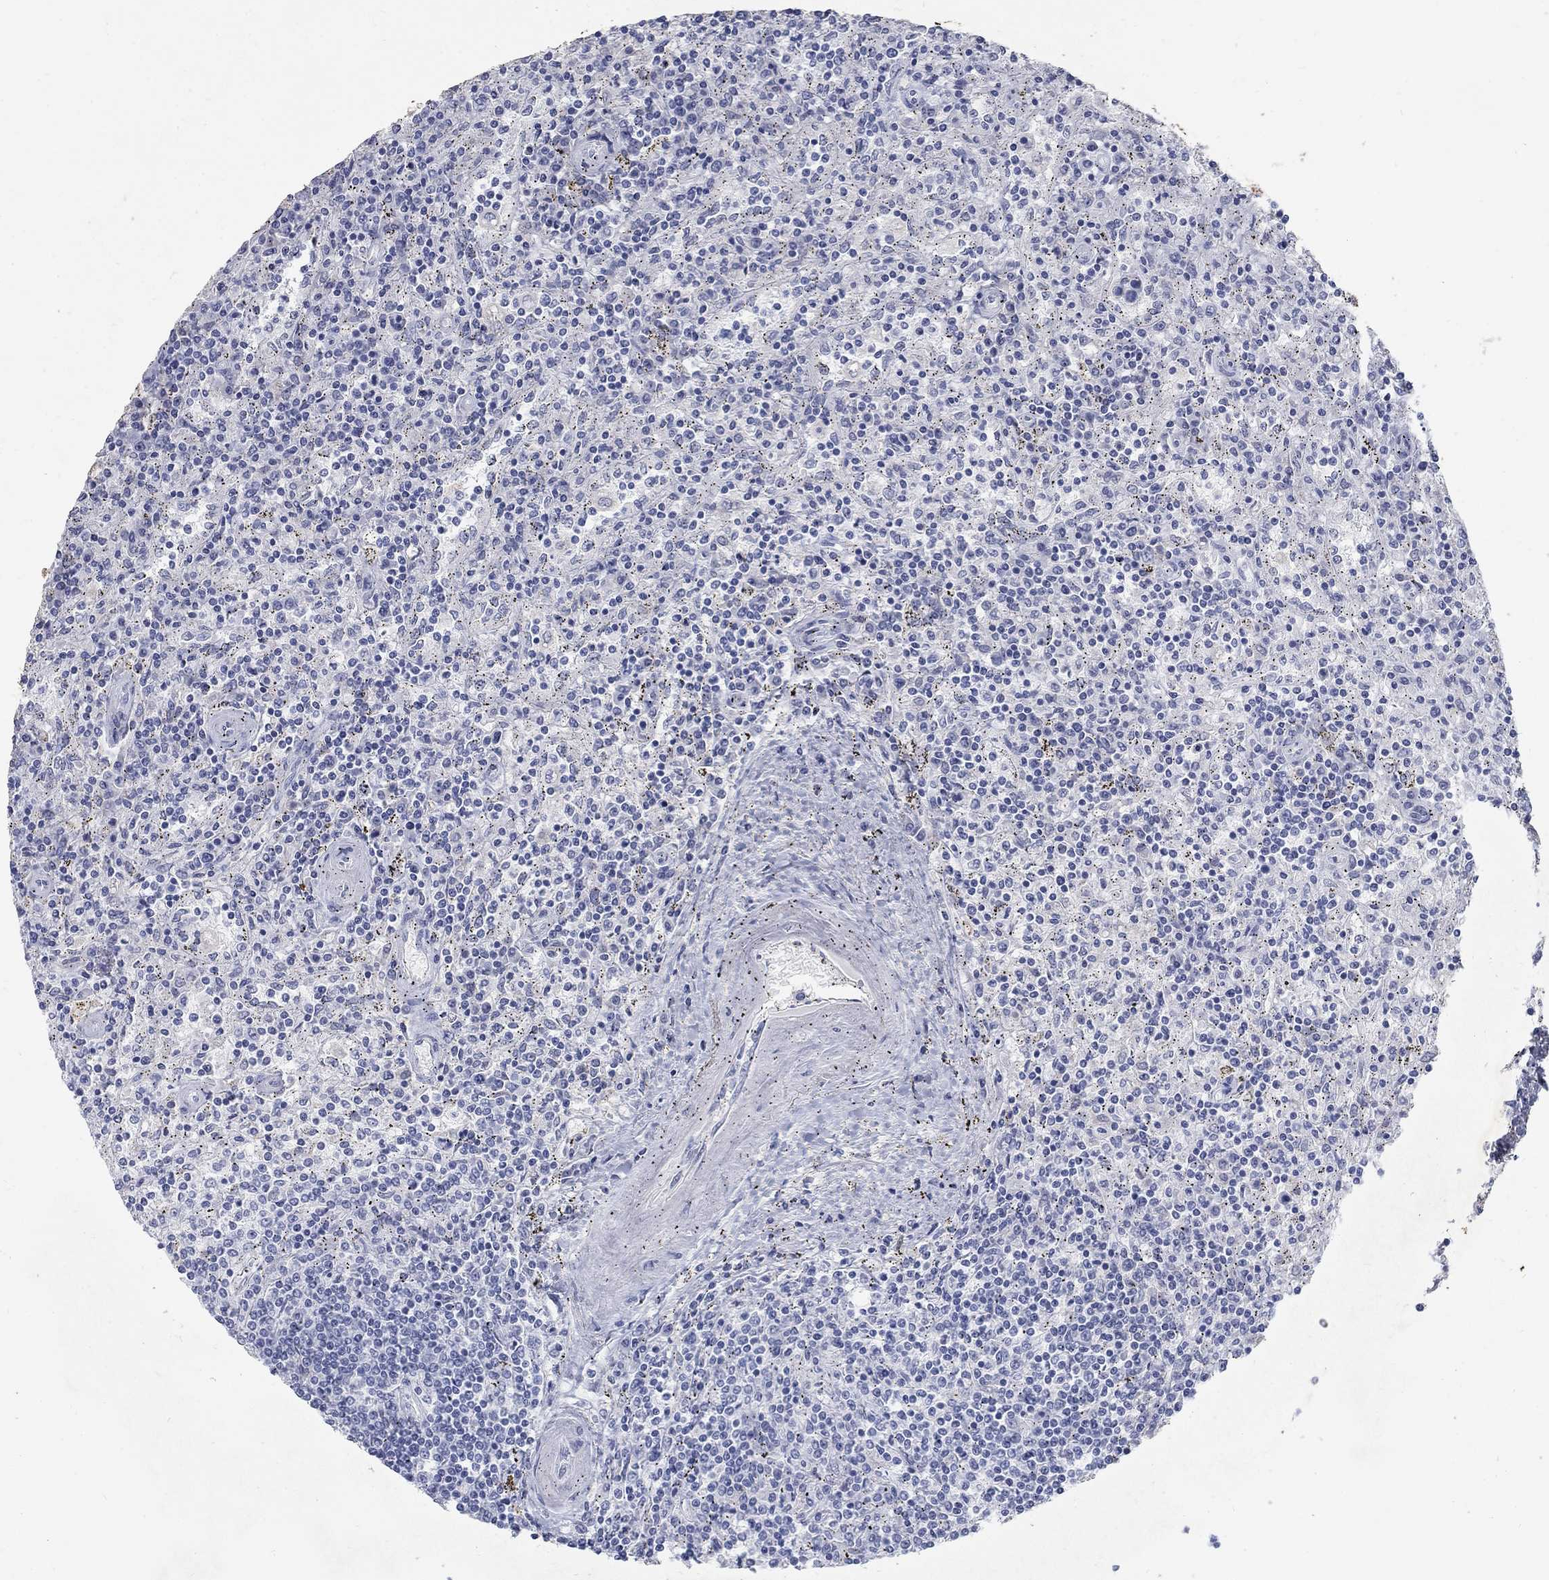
{"staining": {"intensity": "negative", "quantity": "none", "location": "none"}, "tissue": "lymphoma", "cell_type": "Tumor cells", "image_type": "cancer", "snomed": [{"axis": "morphology", "description": "Malignant lymphoma, non-Hodgkin's type, Low grade"}, {"axis": "topography", "description": "Spleen"}], "caption": "Human lymphoma stained for a protein using immunohistochemistry (IHC) shows no positivity in tumor cells.", "gene": "RFTN2", "patient": {"sex": "male", "age": 62}}